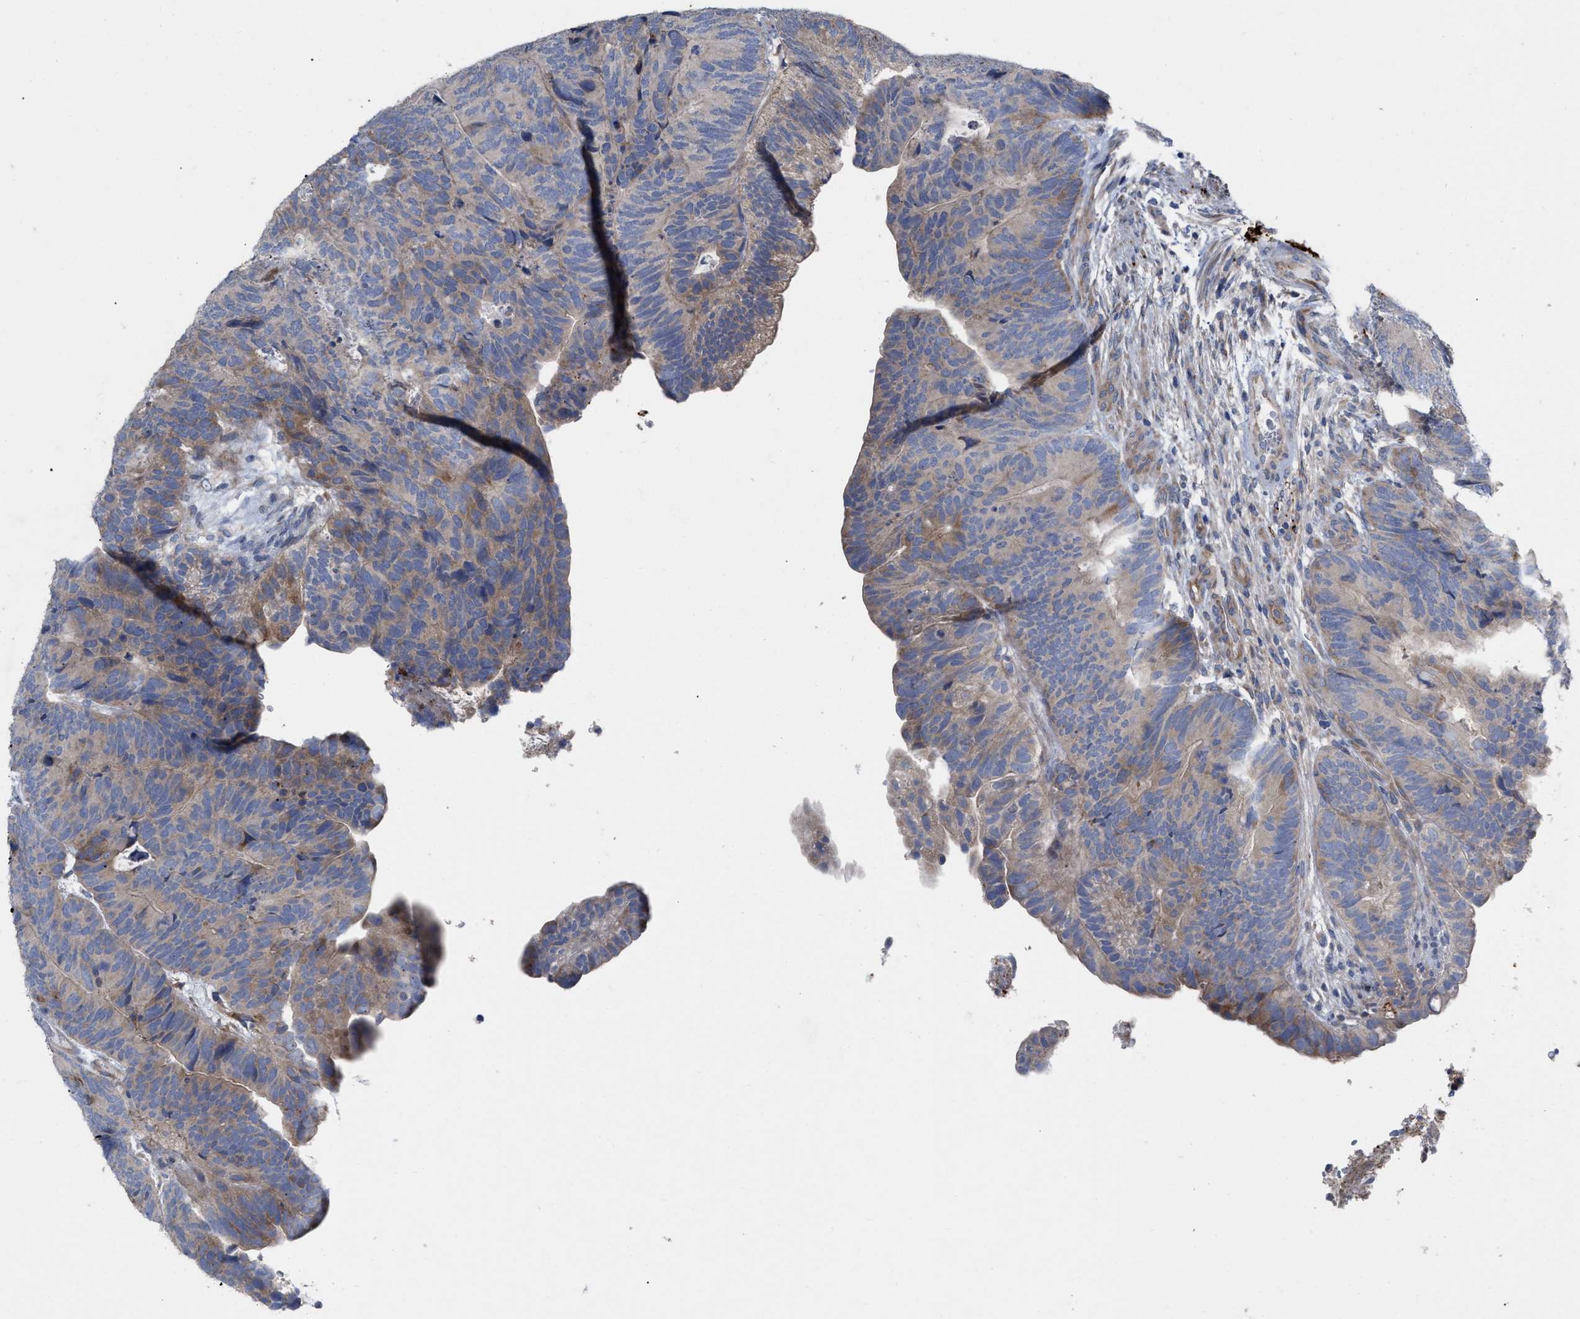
{"staining": {"intensity": "moderate", "quantity": "25%-75%", "location": "cytoplasmic/membranous"}, "tissue": "colorectal cancer", "cell_type": "Tumor cells", "image_type": "cancer", "snomed": [{"axis": "morphology", "description": "Adenocarcinoma, NOS"}, {"axis": "topography", "description": "Colon"}], "caption": "Moderate cytoplasmic/membranous expression is seen in about 25%-75% of tumor cells in adenocarcinoma (colorectal).", "gene": "VIP", "patient": {"sex": "female", "age": 67}}